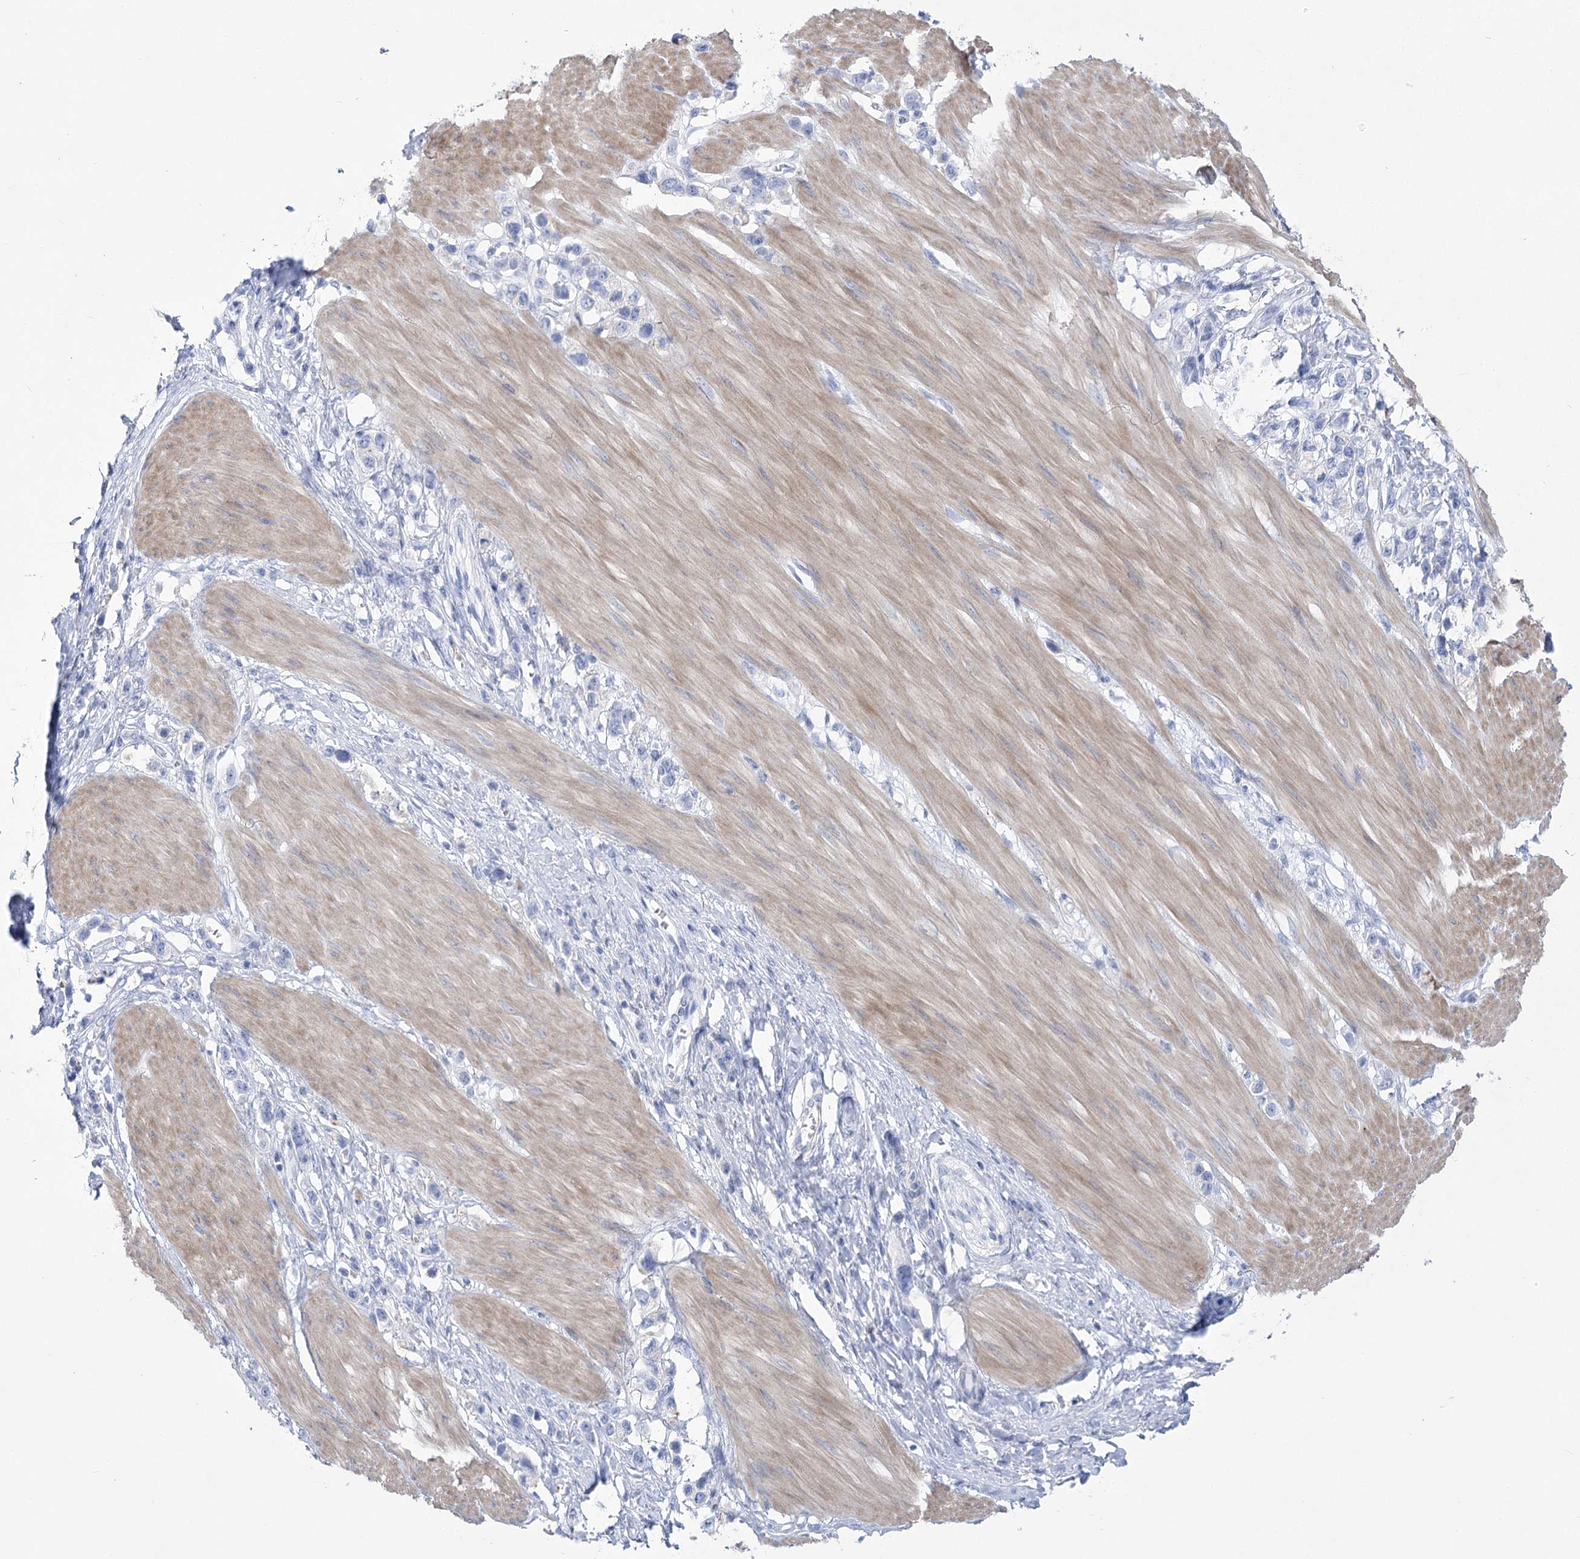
{"staining": {"intensity": "negative", "quantity": "none", "location": "none"}, "tissue": "stomach cancer", "cell_type": "Tumor cells", "image_type": "cancer", "snomed": [{"axis": "morphology", "description": "Adenocarcinoma, NOS"}, {"axis": "topography", "description": "Stomach"}], "caption": "DAB immunohistochemical staining of stomach cancer exhibits no significant positivity in tumor cells. The staining is performed using DAB brown chromogen with nuclei counter-stained in using hematoxylin.", "gene": "PCDHA1", "patient": {"sex": "female", "age": 65}}